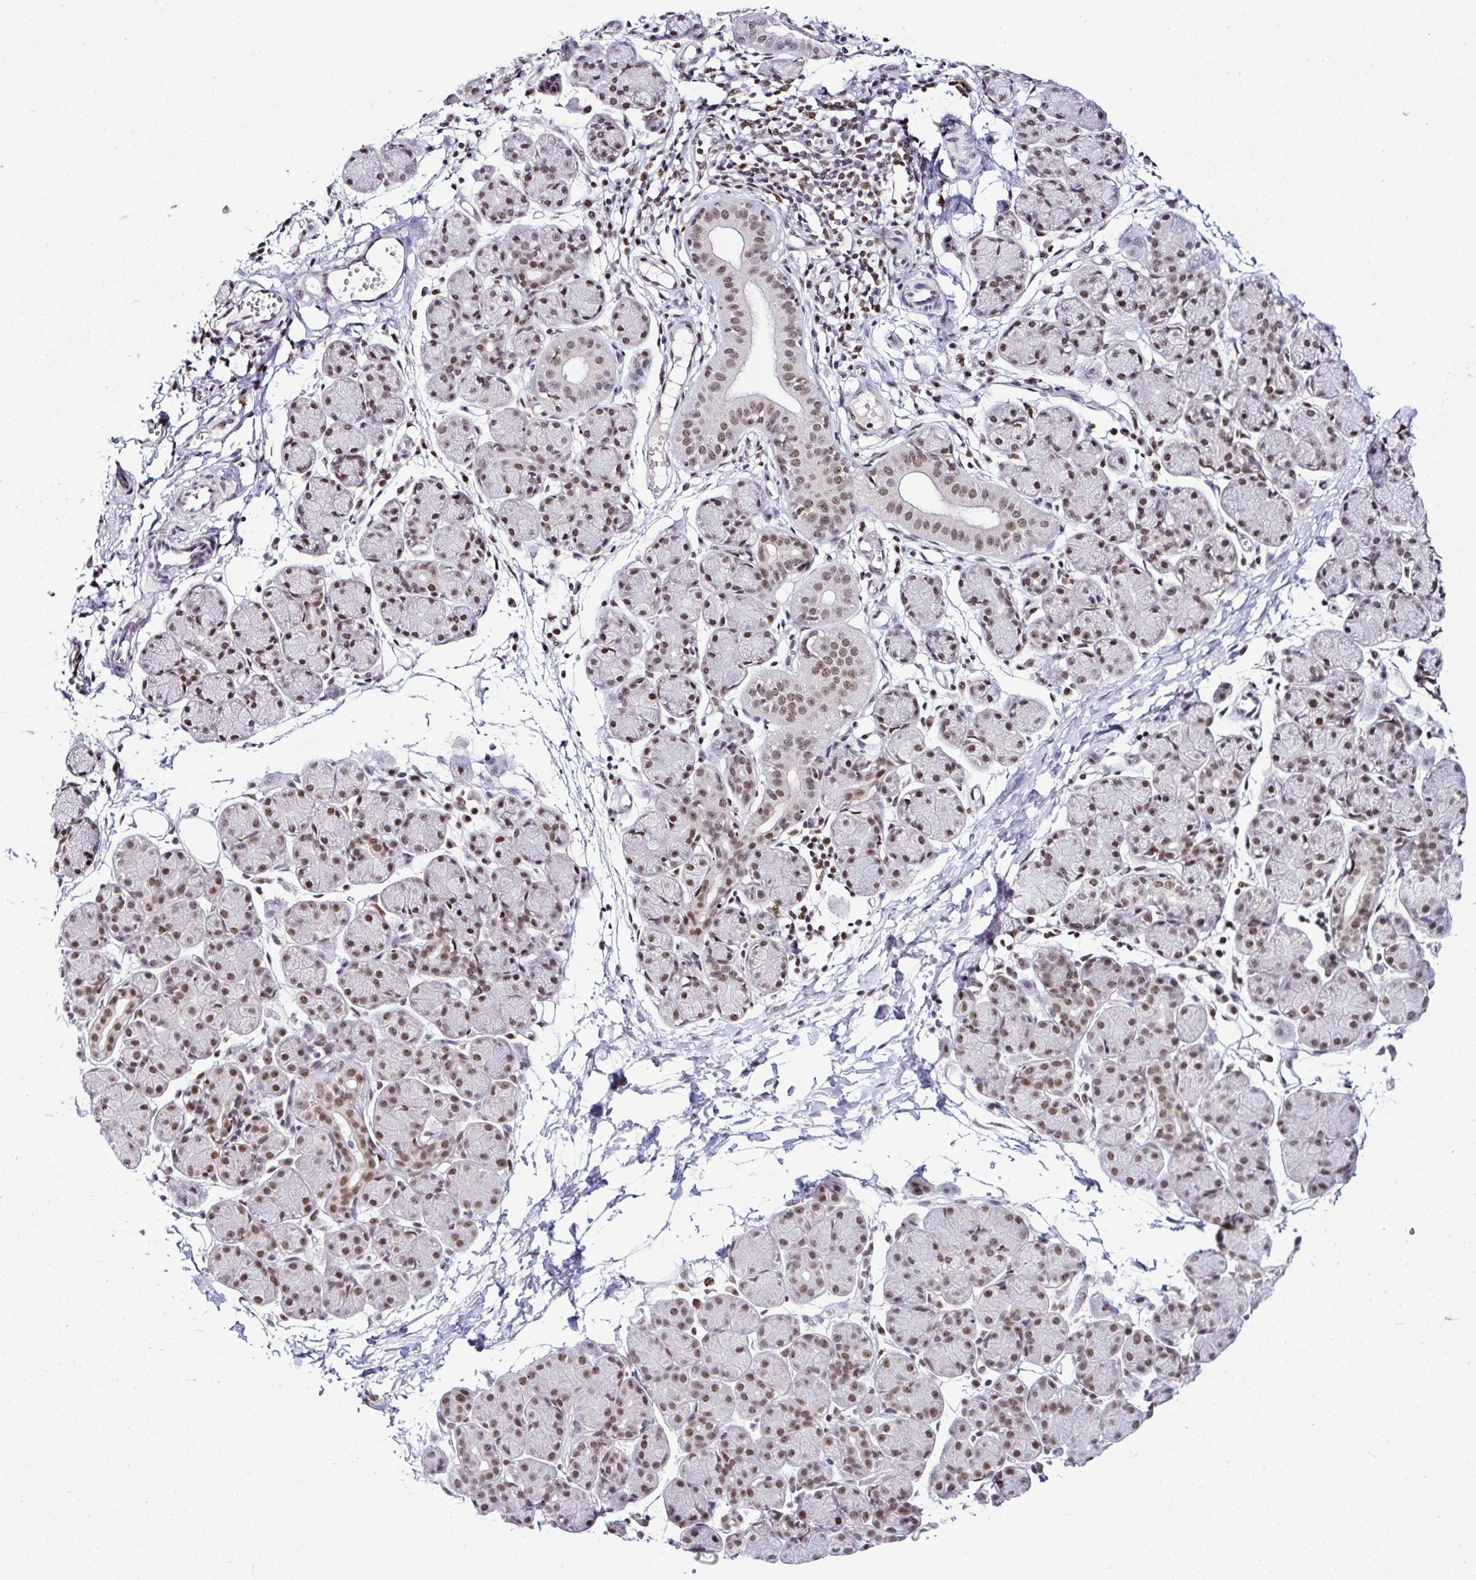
{"staining": {"intensity": "moderate", "quantity": ">75%", "location": "nuclear"}, "tissue": "salivary gland", "cell_type": "Glandular cells", "image_type": "normal", "snomed": [{"axis": "morphology", "description": "Normal tissue, NOS"}, {"axis": "morphology", "description": "Inflammation, NOS"}, {"axis": "topography", "description": "Lymph node"}, {"axis": "topography", "description": "Salivary gland"}], "caption": "Salivary gland was stained to show a protein in brown. There is medium levels of moderate nuclear expression in about >75% of glandular cells. (DAB (3,3'-diaminobenzidine) = brown stain, brightfield microscopy at high magnification).", "gene": "PTPN2", "patient": {"sex": "male", "age": 3}}